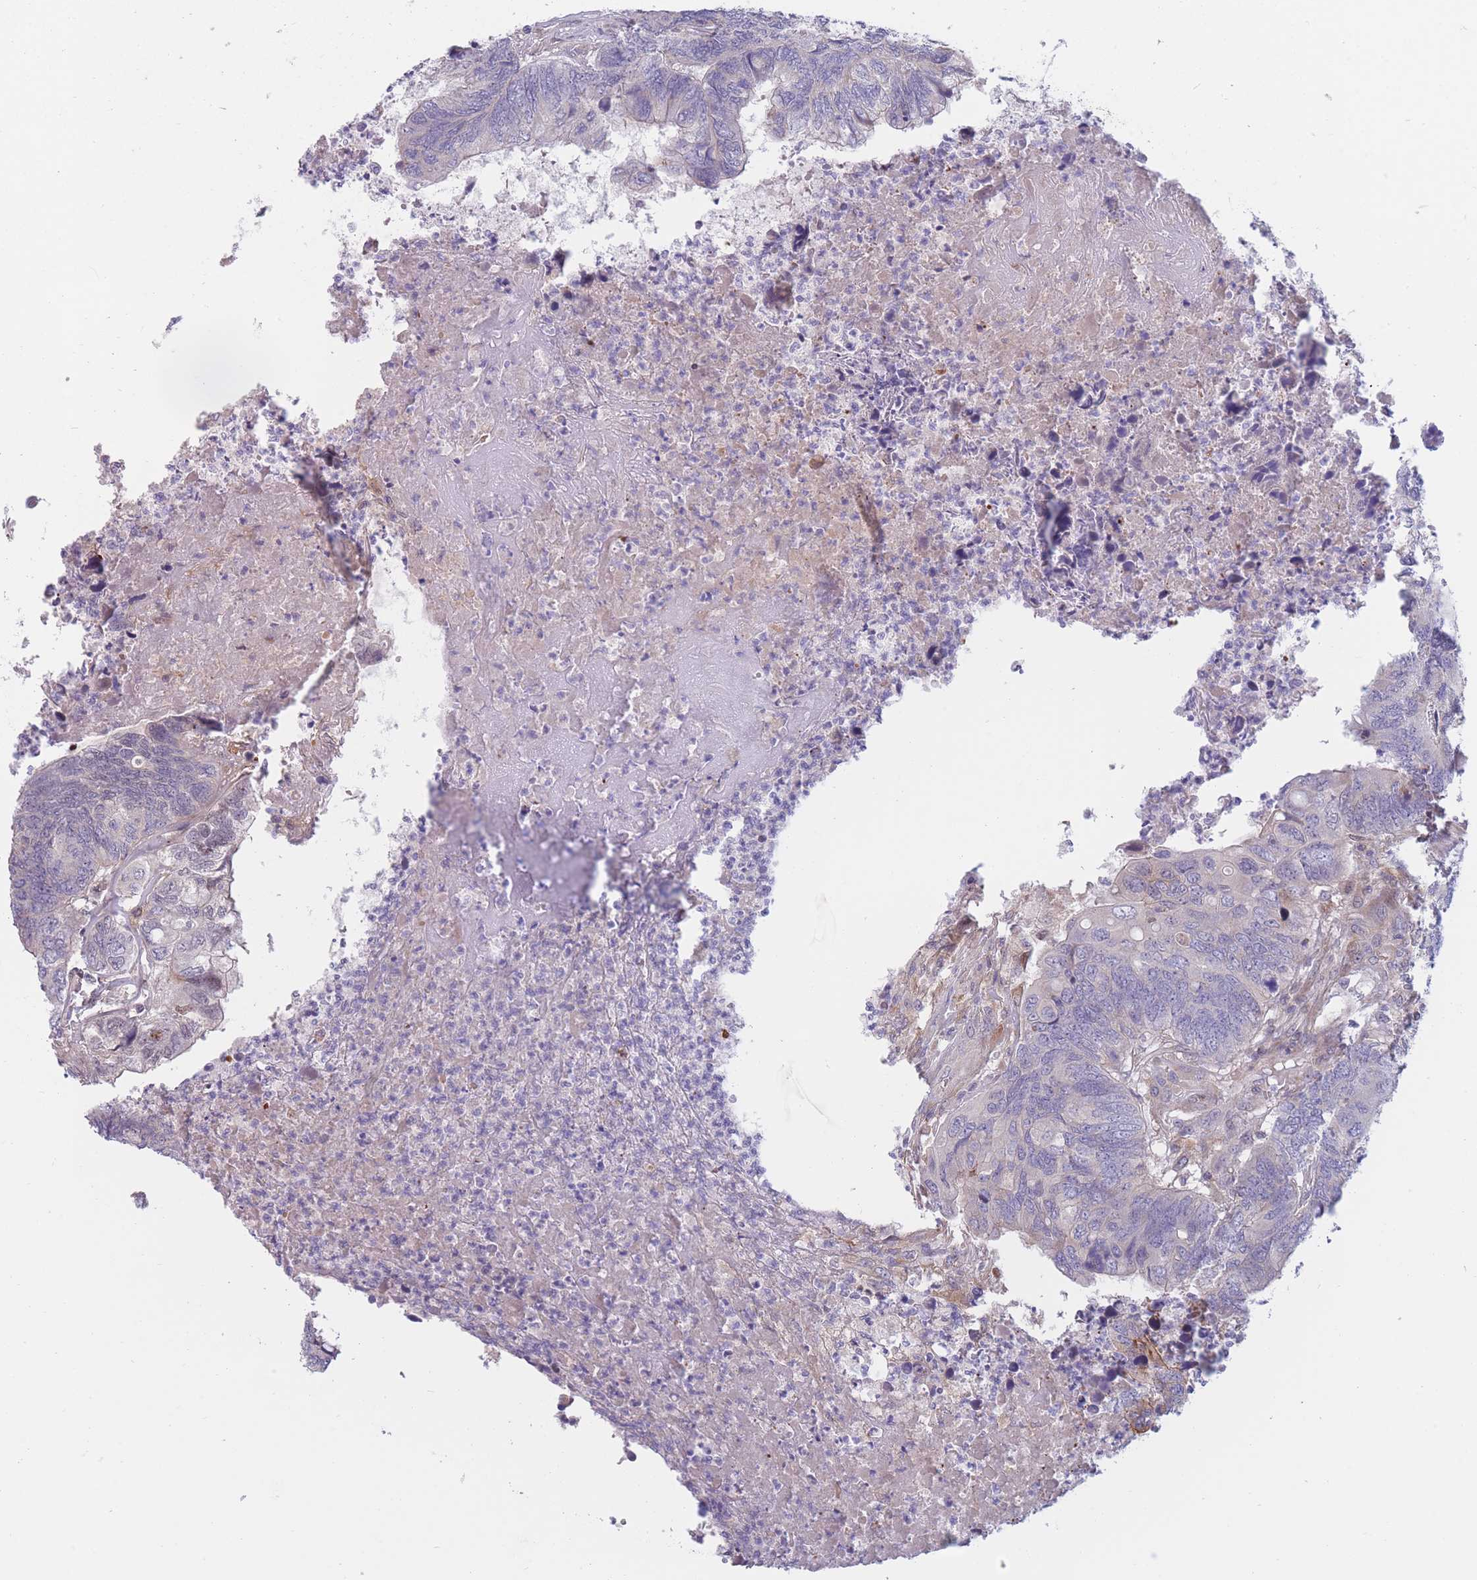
{"staining": {"intensity": "negative", "quantity": "none", "location": "none"}, "tissue": "colorectal cancer", "cell_type": "Tumor cells", "image_type": "cancer", "snomed": [{"axis": "morphology", "description": "Adenocarcinoma, NOS"}, {"axis": "topography", "description": "Colon"}], "caption": "Histopathology image shows no protein staining in tumor cells of colorectal cancer tissue.", "gene": "PDE4A", "patient": {"sex": "female", "age": 67}}